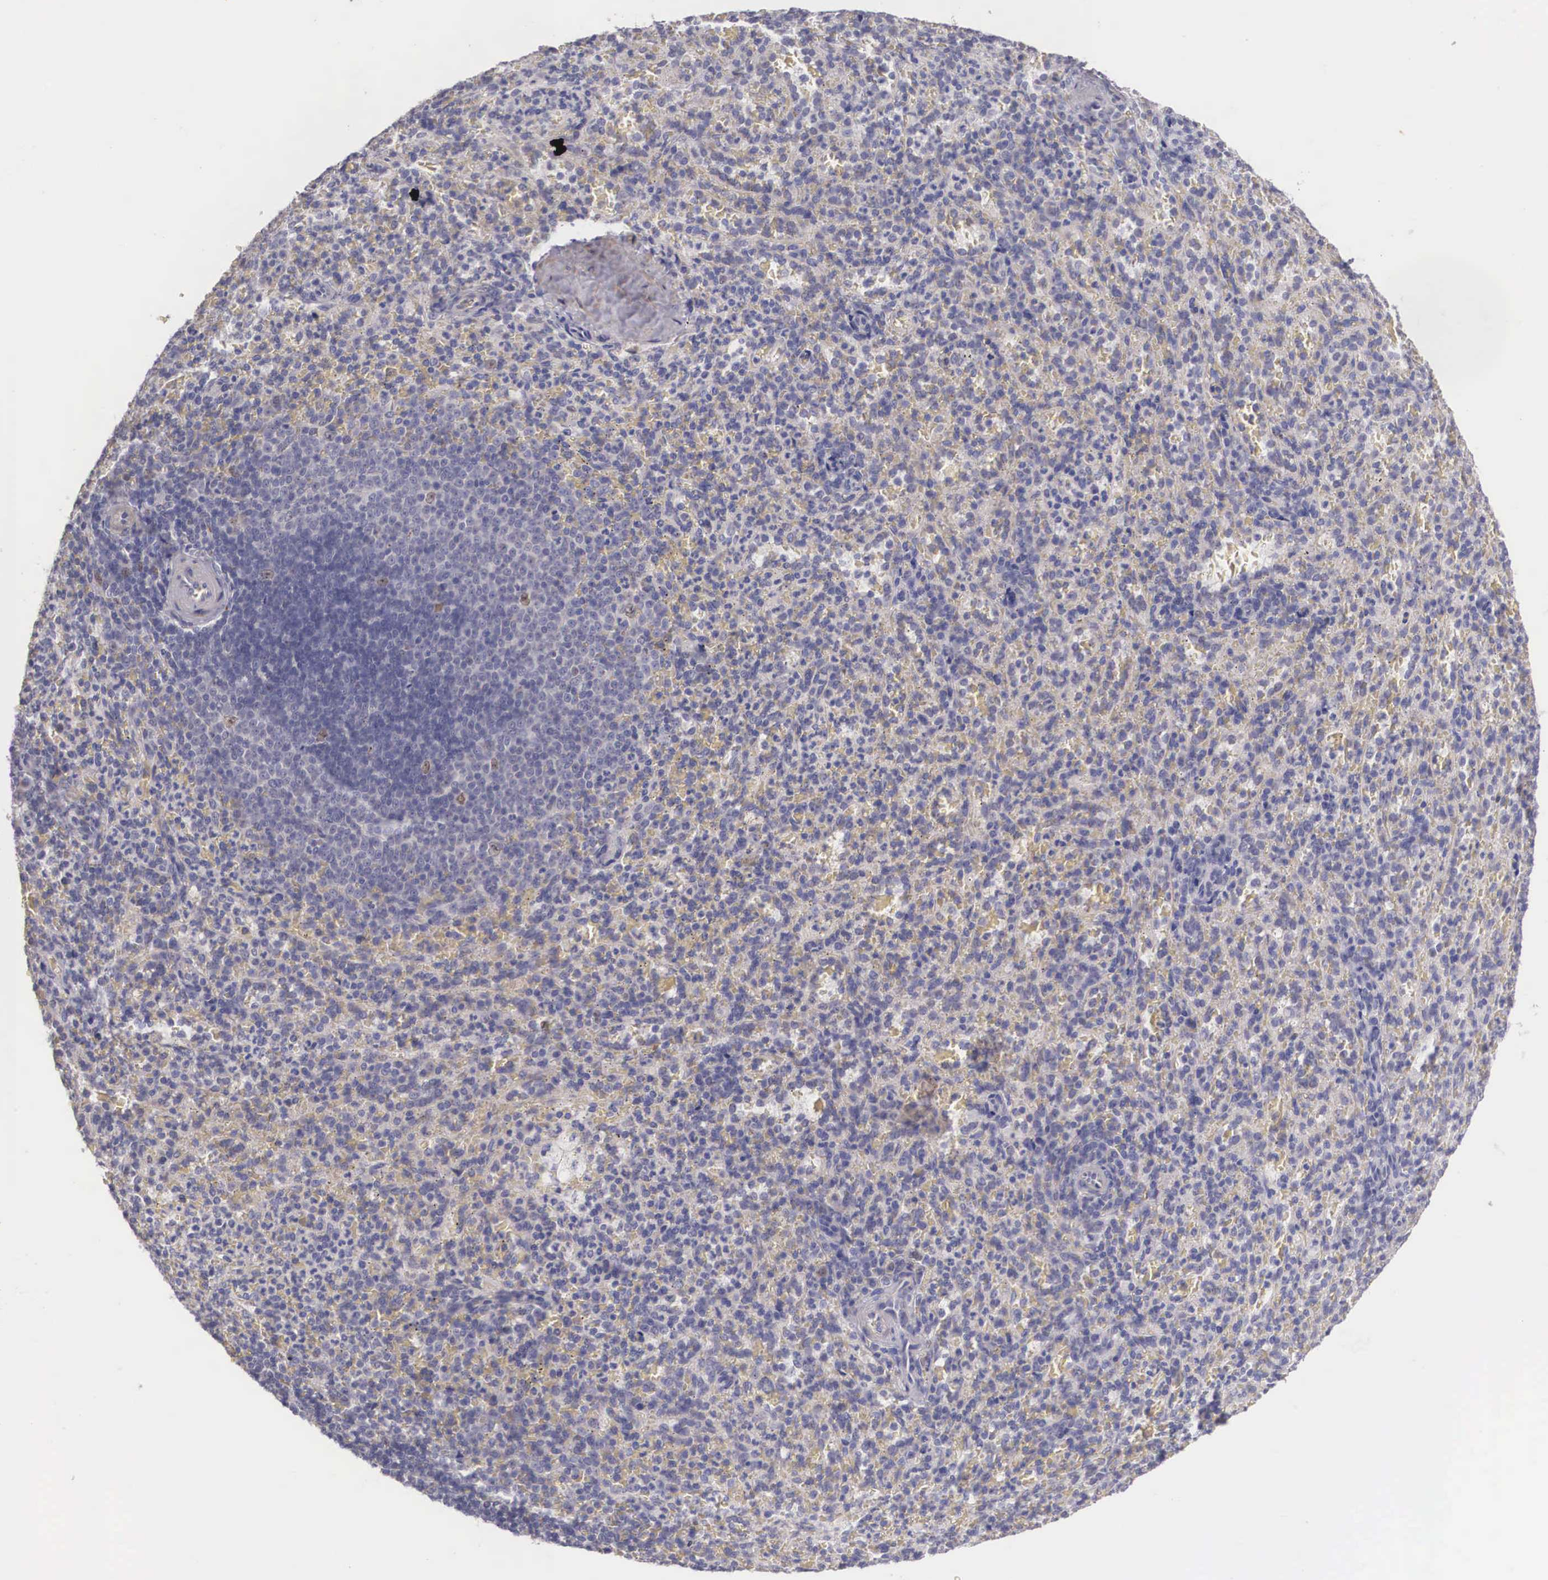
{"staining": {"intensity": "weak", "quantity": "<25%", "location": "cytoplasmic/membranous"}, "tissue": "spleen", "cell_type": "Cells in red pulp", "image_type": "normal", "snomed": [{"axis": "morphology", "description": "Normal tissue, NOS"}, {"axis": "topography", "description": "Spleen"}], "caption": "Image shows no protein positivity in cells in red pulp of benign spleen.", "gene": "ENOX2", "patient": {"sex": "female", "age": 21}}